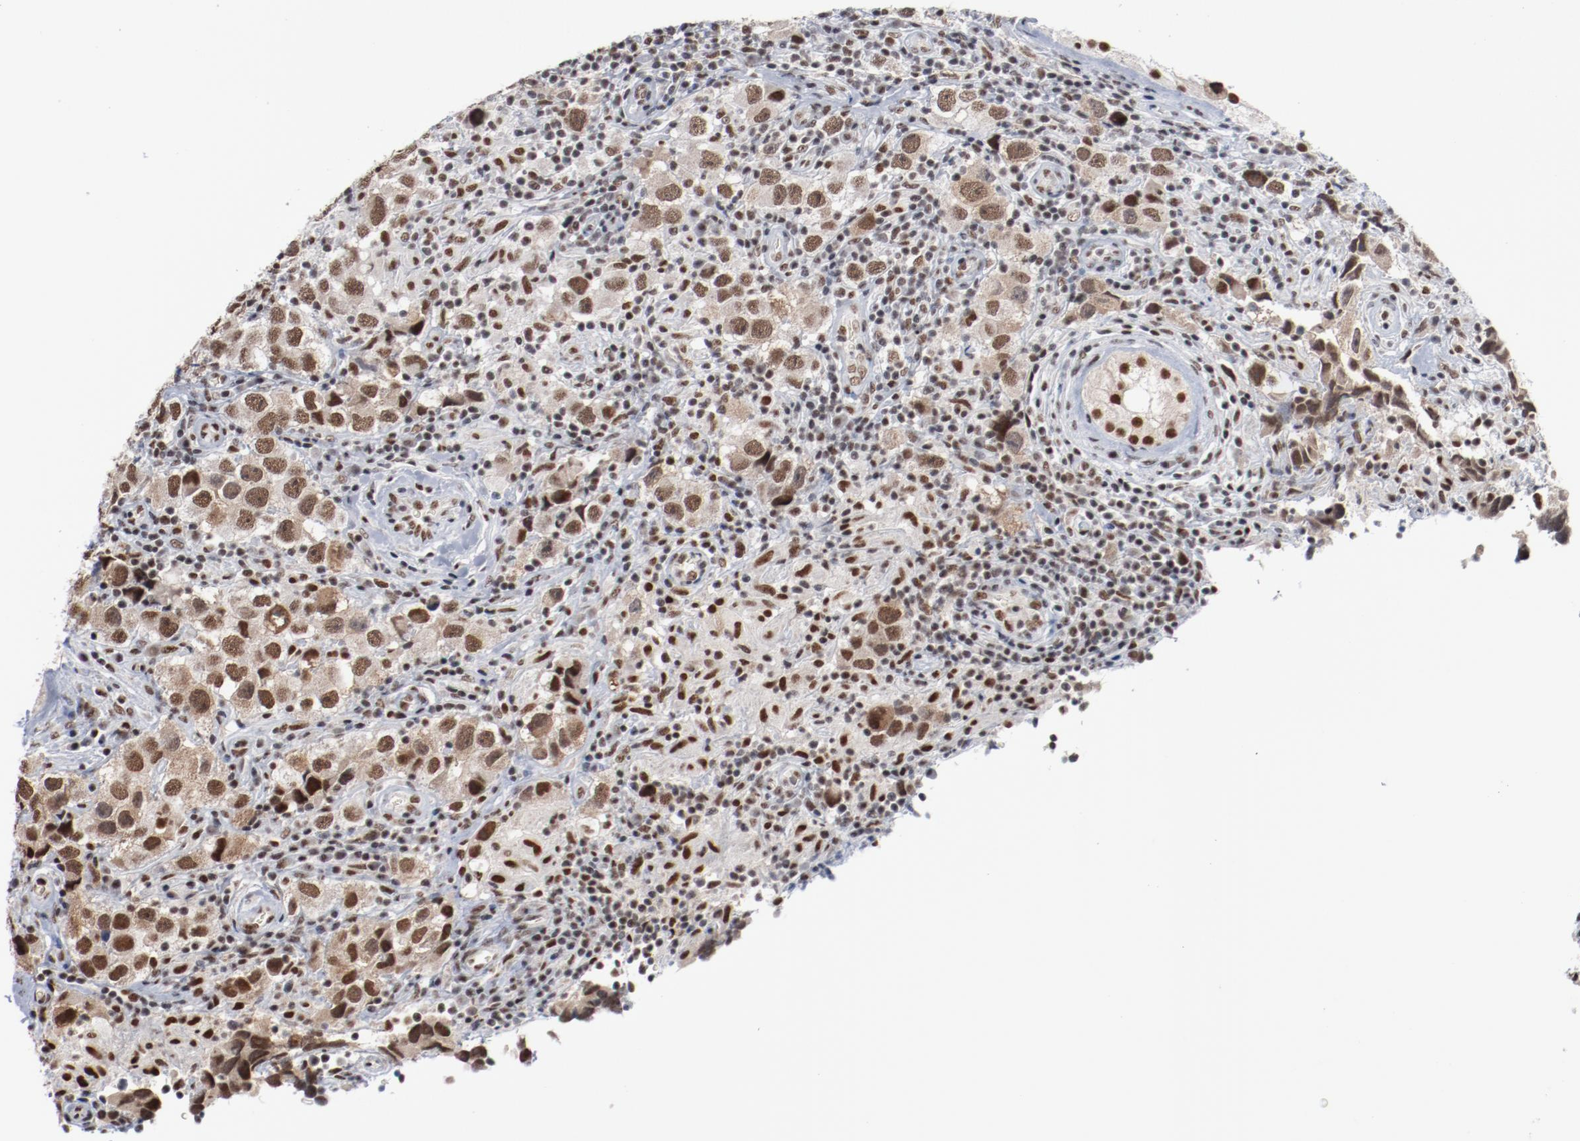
{"staining": {"intensity": "moderate", "quantity": ">75%", "location": "cytoplasmic/membranous,nuclear"}, "tissue": "testis cancer", "cell_type": "Tumor cells", "image_type": "cancer", "snomed": [{"axis": "morphology", "description": "Carcinoma, Embryonal, NOS"}, {"axis": "topography", "description": "Testis"}], "caption": "Testis cancer (embryonal carcinoma) stained for a protein (brown) reveals moderate cytoplasmic/membranous and nuclear positive expression in about >75% of tumor cells.", "gene": "BUB3", "patient": {"sex": "male", "age": 21}}